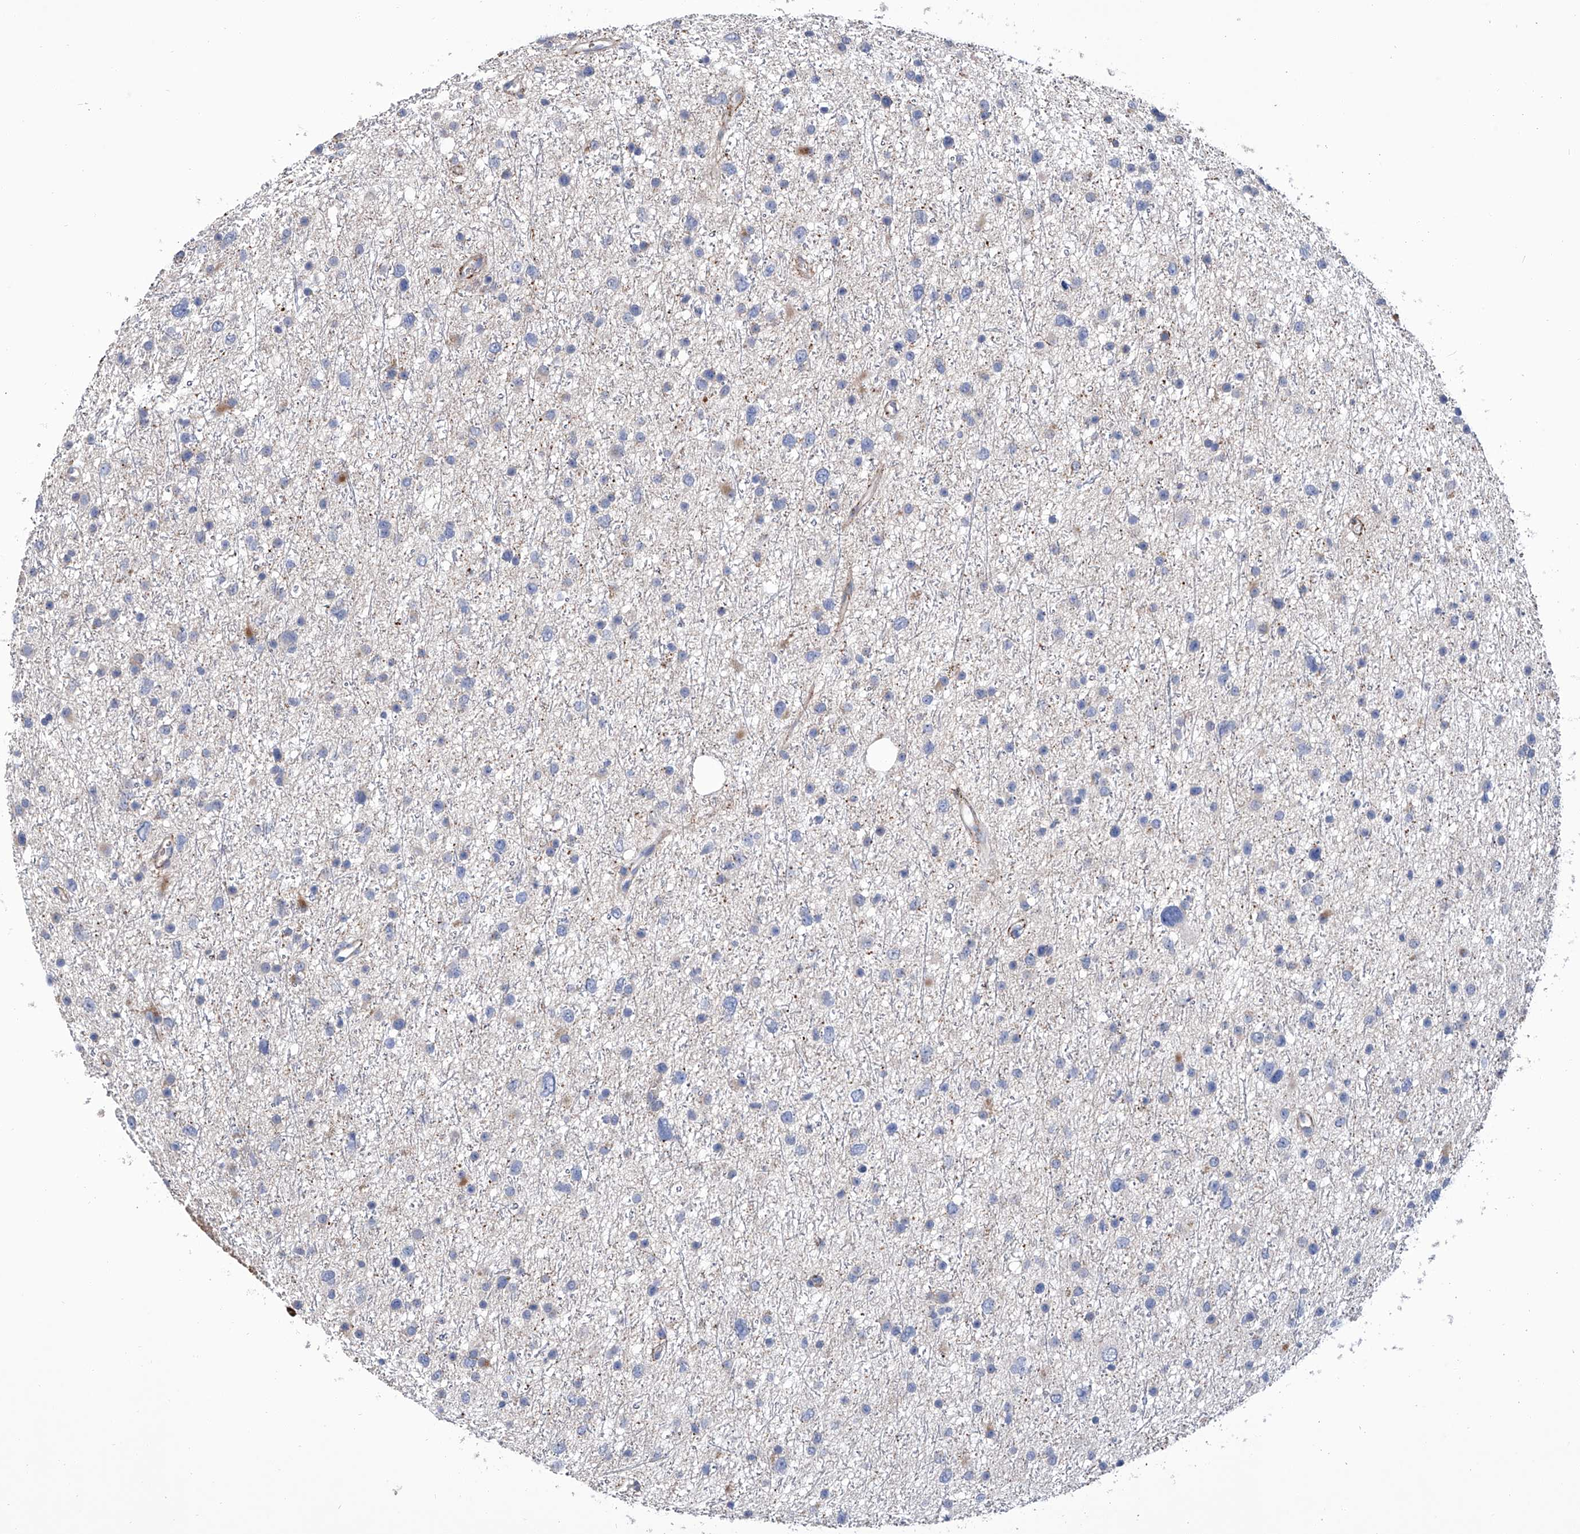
{"staining": {"intensity": "negative", "quantity": "none", "location": "none"}, "tissue": "glioma", "cell_type": "Tumor cells", "image_type": "cancer", "snomed": [{"axis": "morphology", "description": "Glioma, malignant, Low grade"}, {"axis": "topography", "description": "Cerebral cortex"}], "caption": "This is an immunohistochemistry (IHC) histopathology image of low-grade glioma (malignant). There is no positivity in tumor cells.", "gene": "GPT", "patient": {"sex": "female", "age": 39}}